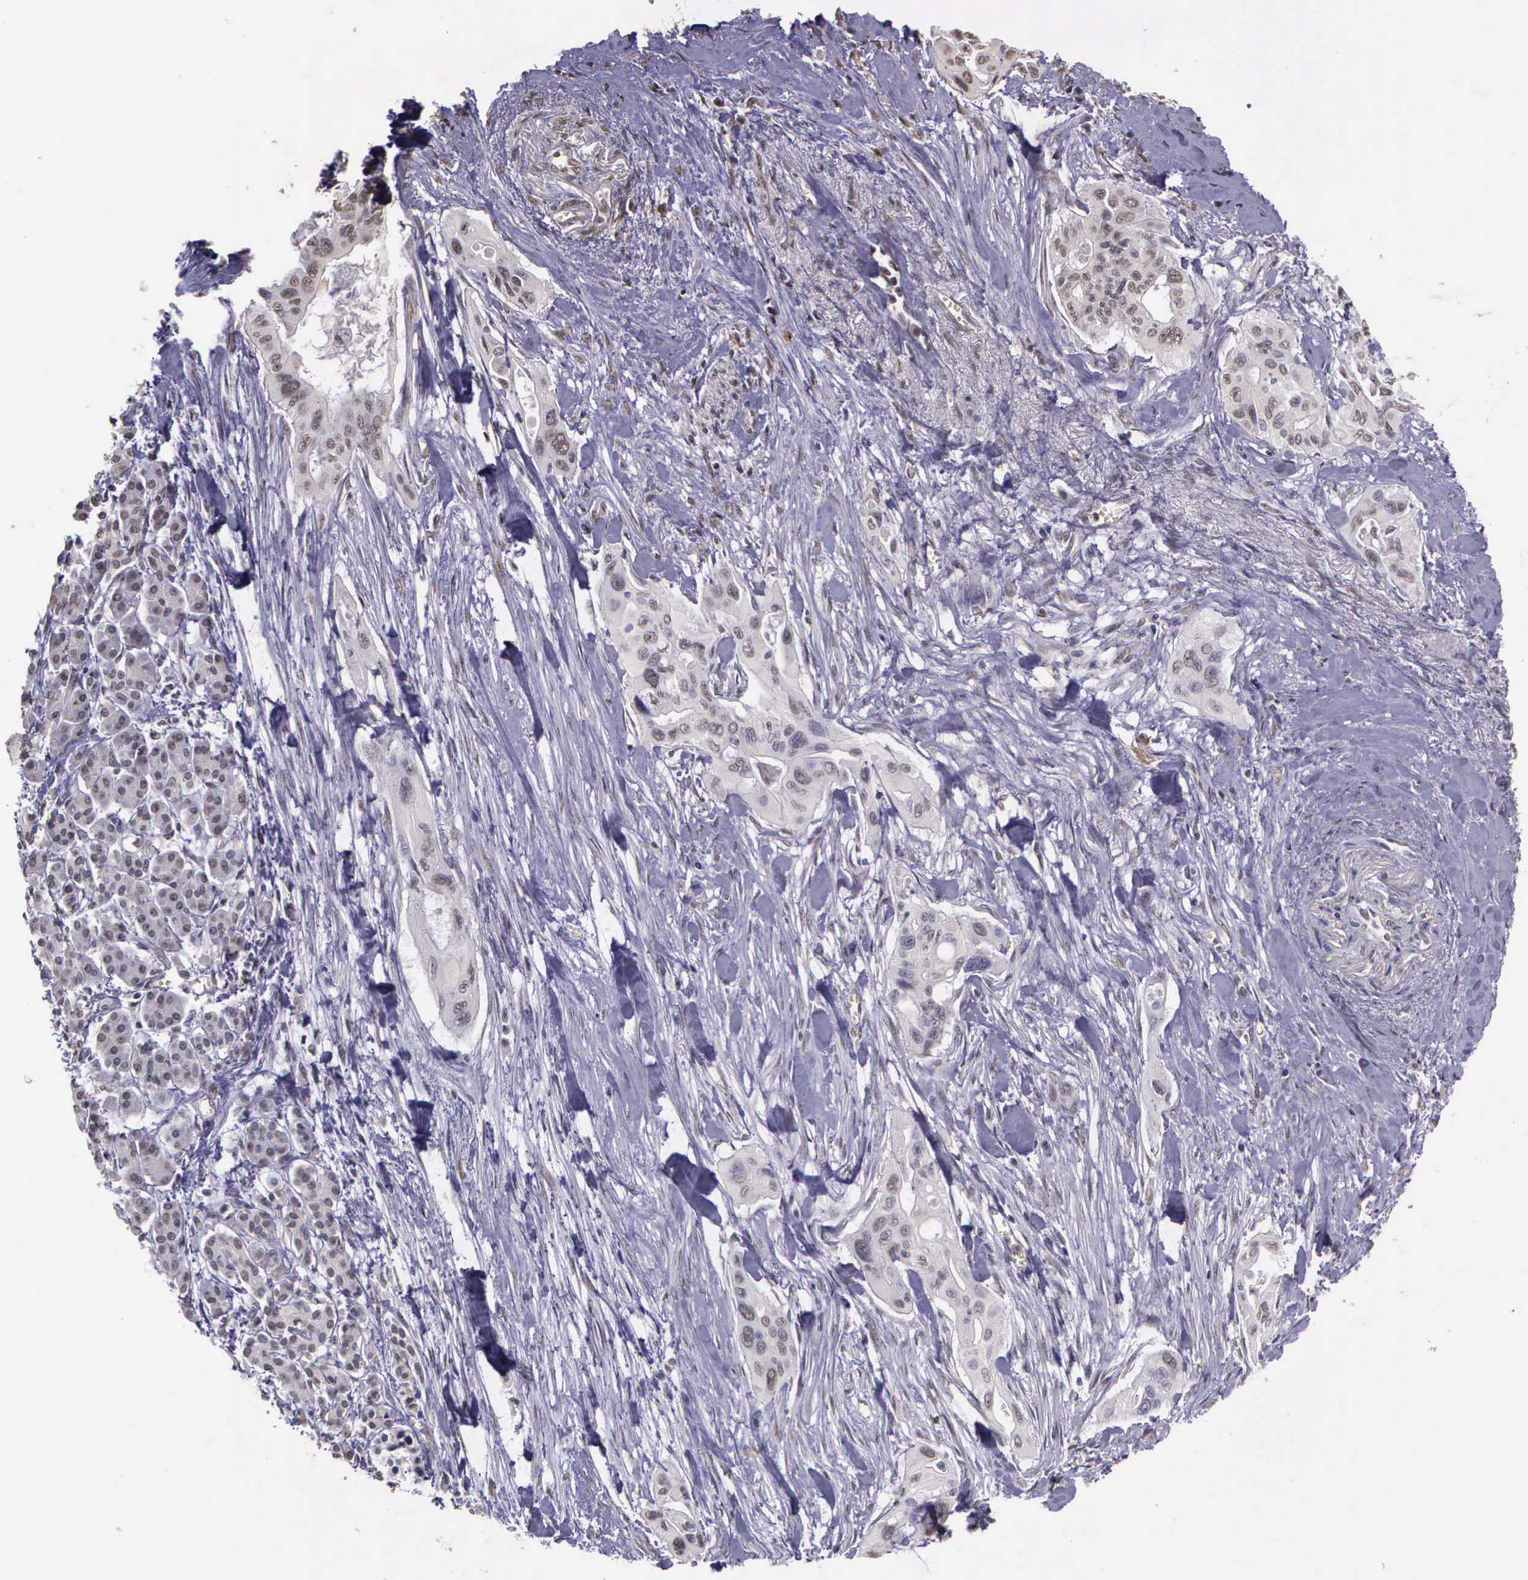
{"staining": {"intensity": "negative", "quantity": "none", "location": "none"}, "tissue": "pancreatic cancer", "cell_type": "Tumor cells", "image_type": "cancer", "snomed": [{"axis": "morphology", "description": "Adenocarcinoma, NOS"}, {"axis": "topography", "description": "Pancreas"}], "caption": "There is no significant positivity in tumor cells of pancreatic cancer (adenocarcinoma).", "gene": "ARMCX5", "patient": {"sex": "male", "age": 77}}